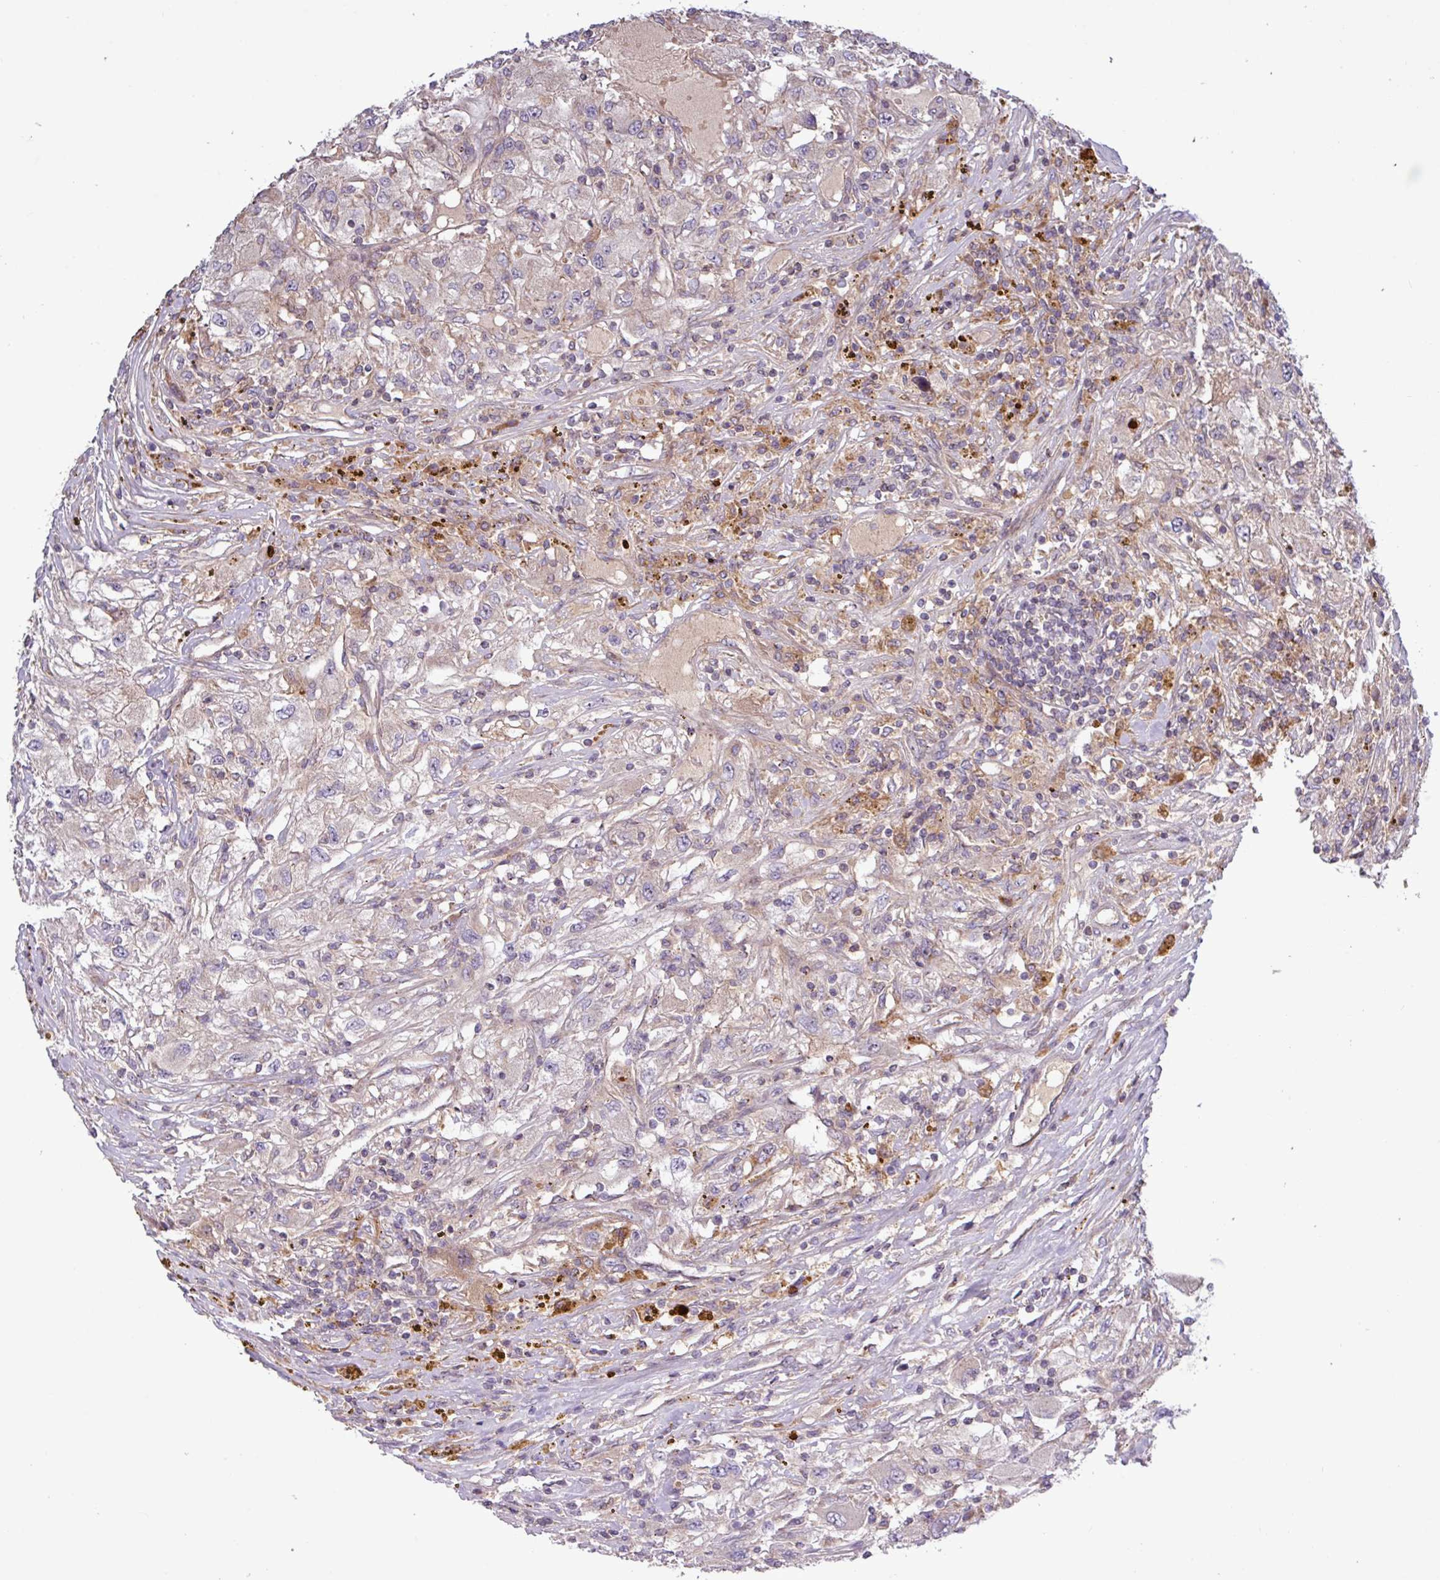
{"staining": {"intensity": "negative", "quantity": "none", "location": "none"}, "tissue": "renal cancer", "cell_type": "Tumor cells", "image_type": "cancer", "snomed": [{"axis": "morphology", "description": "Adenocarcinoma, NOS"}, {"axis": "topography", "description": "Kidney"}], "caption": "IHC image of neoplastic tissue: adenocarcinoma (renal) stained with DAB (3,3'-diaminobenzidine) displays no significant protein expression in tumor cells.", "gene": "TNFSF12", "patient": {"sex": "female", "age": 67}}